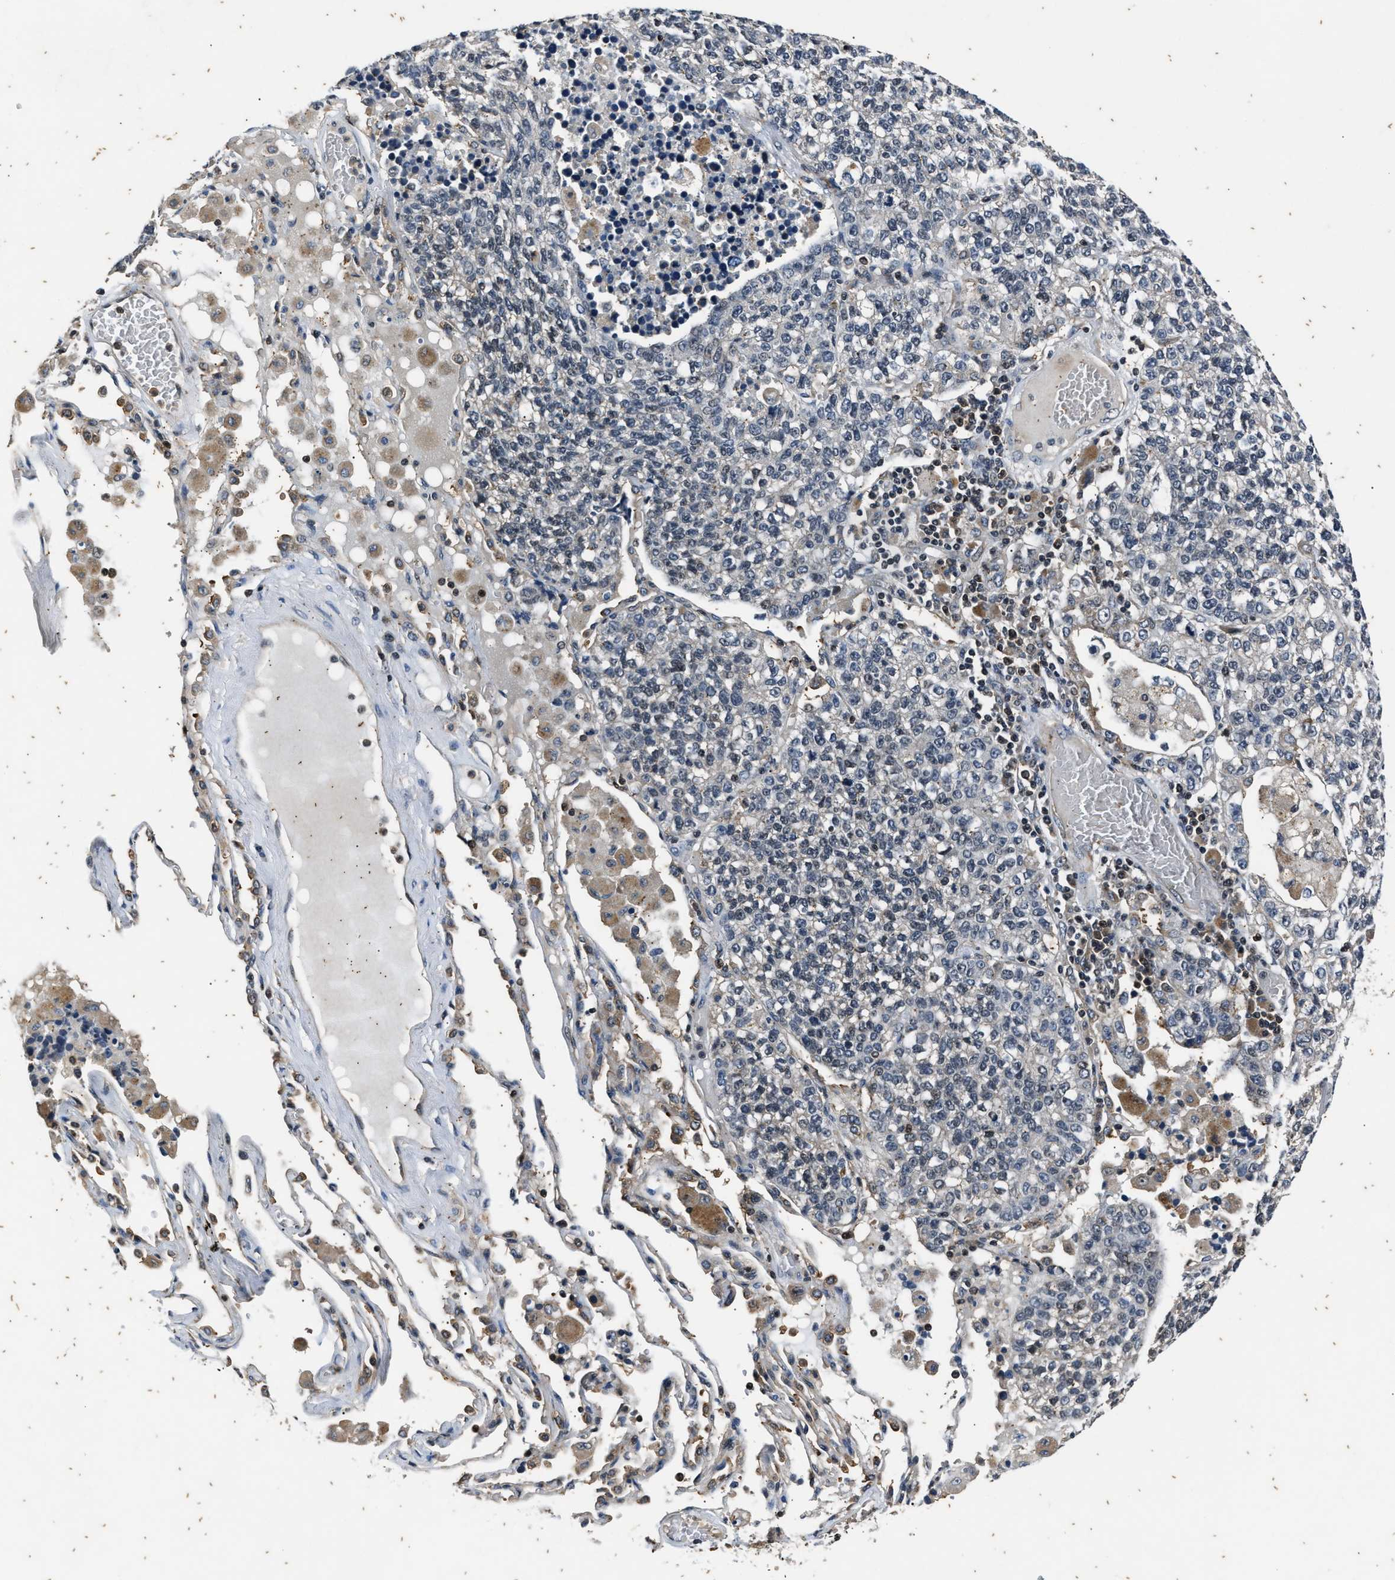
{"staining": {"intensity": "negative", "quantity": "none", "location": "none"}, "tissue": "lung cancer", "cell_type": "Tumor cells", "image_type": "cancer", "snomed": [{"axis": "morphology", "description": "Adenocarcinoma, NOS"}, {"axis": "topography", "description": "Lung"}], "caption": "Immunohistochemical staining of lung adenocarcinoma reveals no significant positivity in tumor cells. (DAB (3,3'-diaminobenzidine) immunohistochemistry with hematoxylin counter stain).", "gene": "PTPN7", "patient": {"sex": "male", "age": 49}}